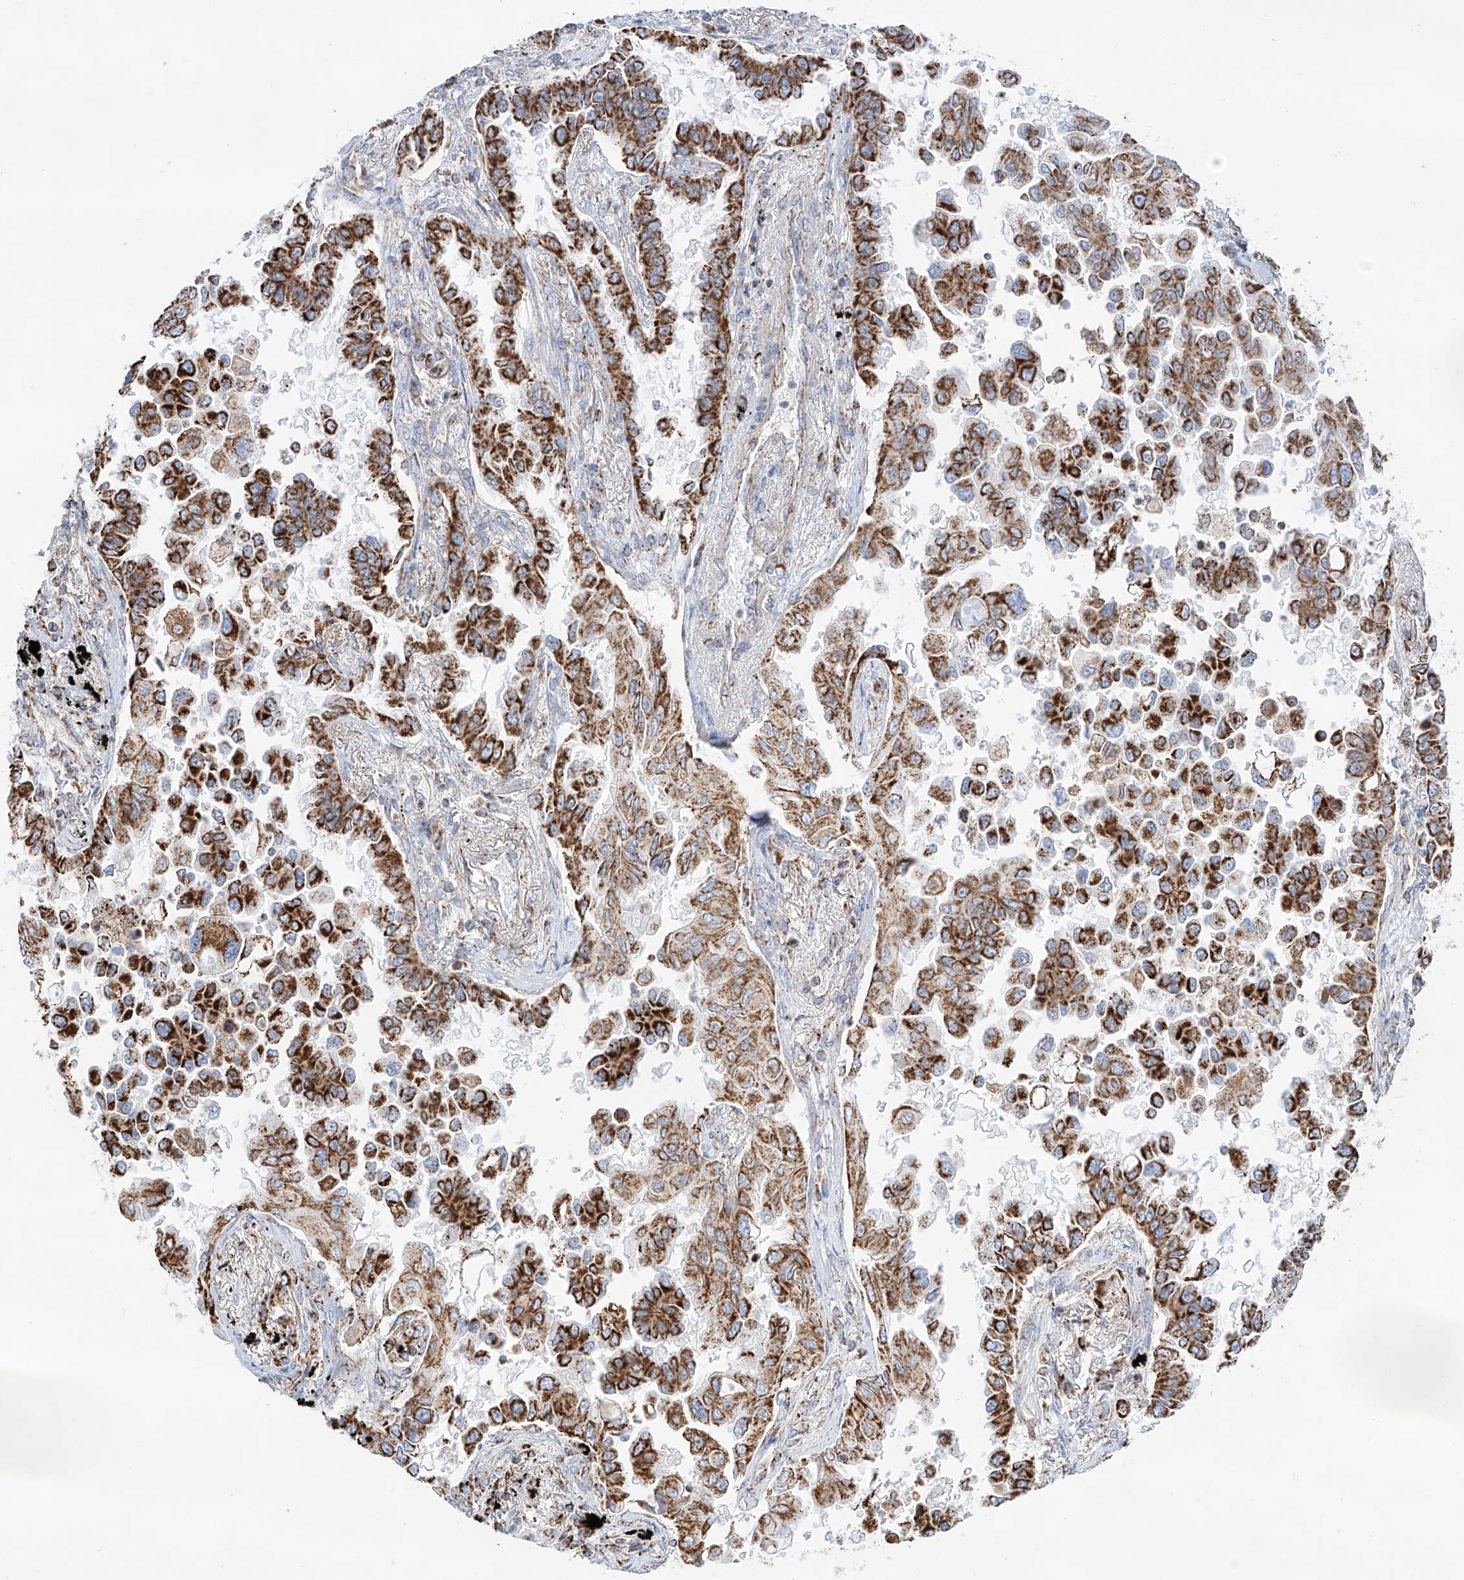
{"staining": {"intensity": "strong", "quantity": ">75%", "location": "cytoplasmic/membranous"}, "tissue": "lung cancer", "cell_type": "Tumor cells", "image_type": "cancer", "snomed": [{"axis": "morphology", "description": "Adenocarcinoma, NOS"}, {"axis": "topography", "description": "Lung"}], "caption": "Lung cancer stained for a protein (brown) shows strong cytoplasmic/membranous positive expression in about >75% of tumor cells.", "gene": "TTC27", "patient": {"sex": "female", "age": 67}}